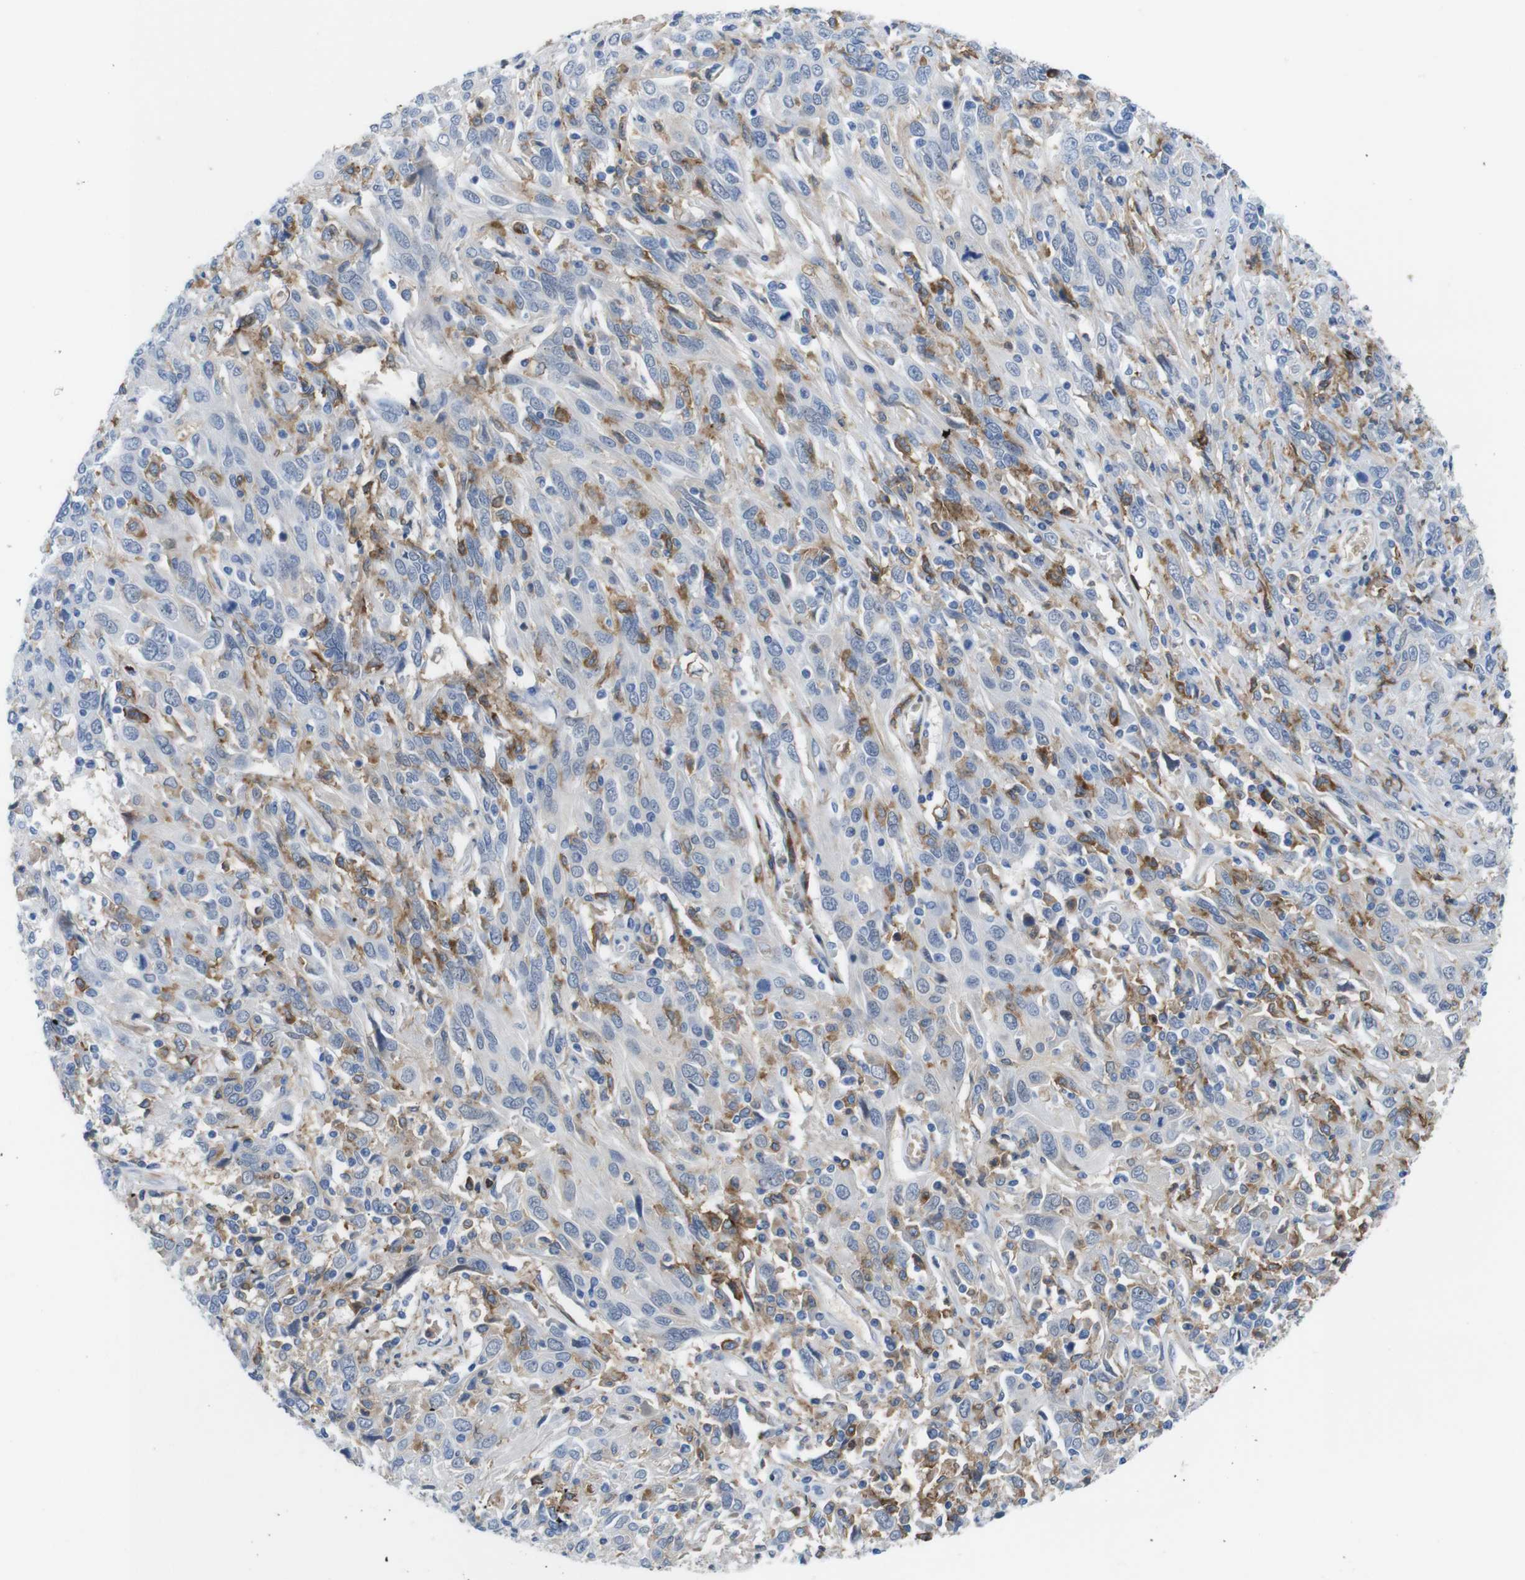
{"staining": {"intensity": "negative", "quantity": "none", "location": "none"}, "tissue": "cervical cancer", "cell_type": "Tumor cells", "image_type": "cancer", "snomed": [{"axis": "morphology", "description": "Squamous cell carcinoma, NOS"}, {"axis": "topography", "description": "Cervix"}], "caption": "DAB (3,3'-diaminobenzidine) immunohistochemical staining of human cervical squamous cell carcinoma exhibits no significant expression in tumor cells.", "gene": "CD300C", "patient": {"sex": "female", "age": 46}}